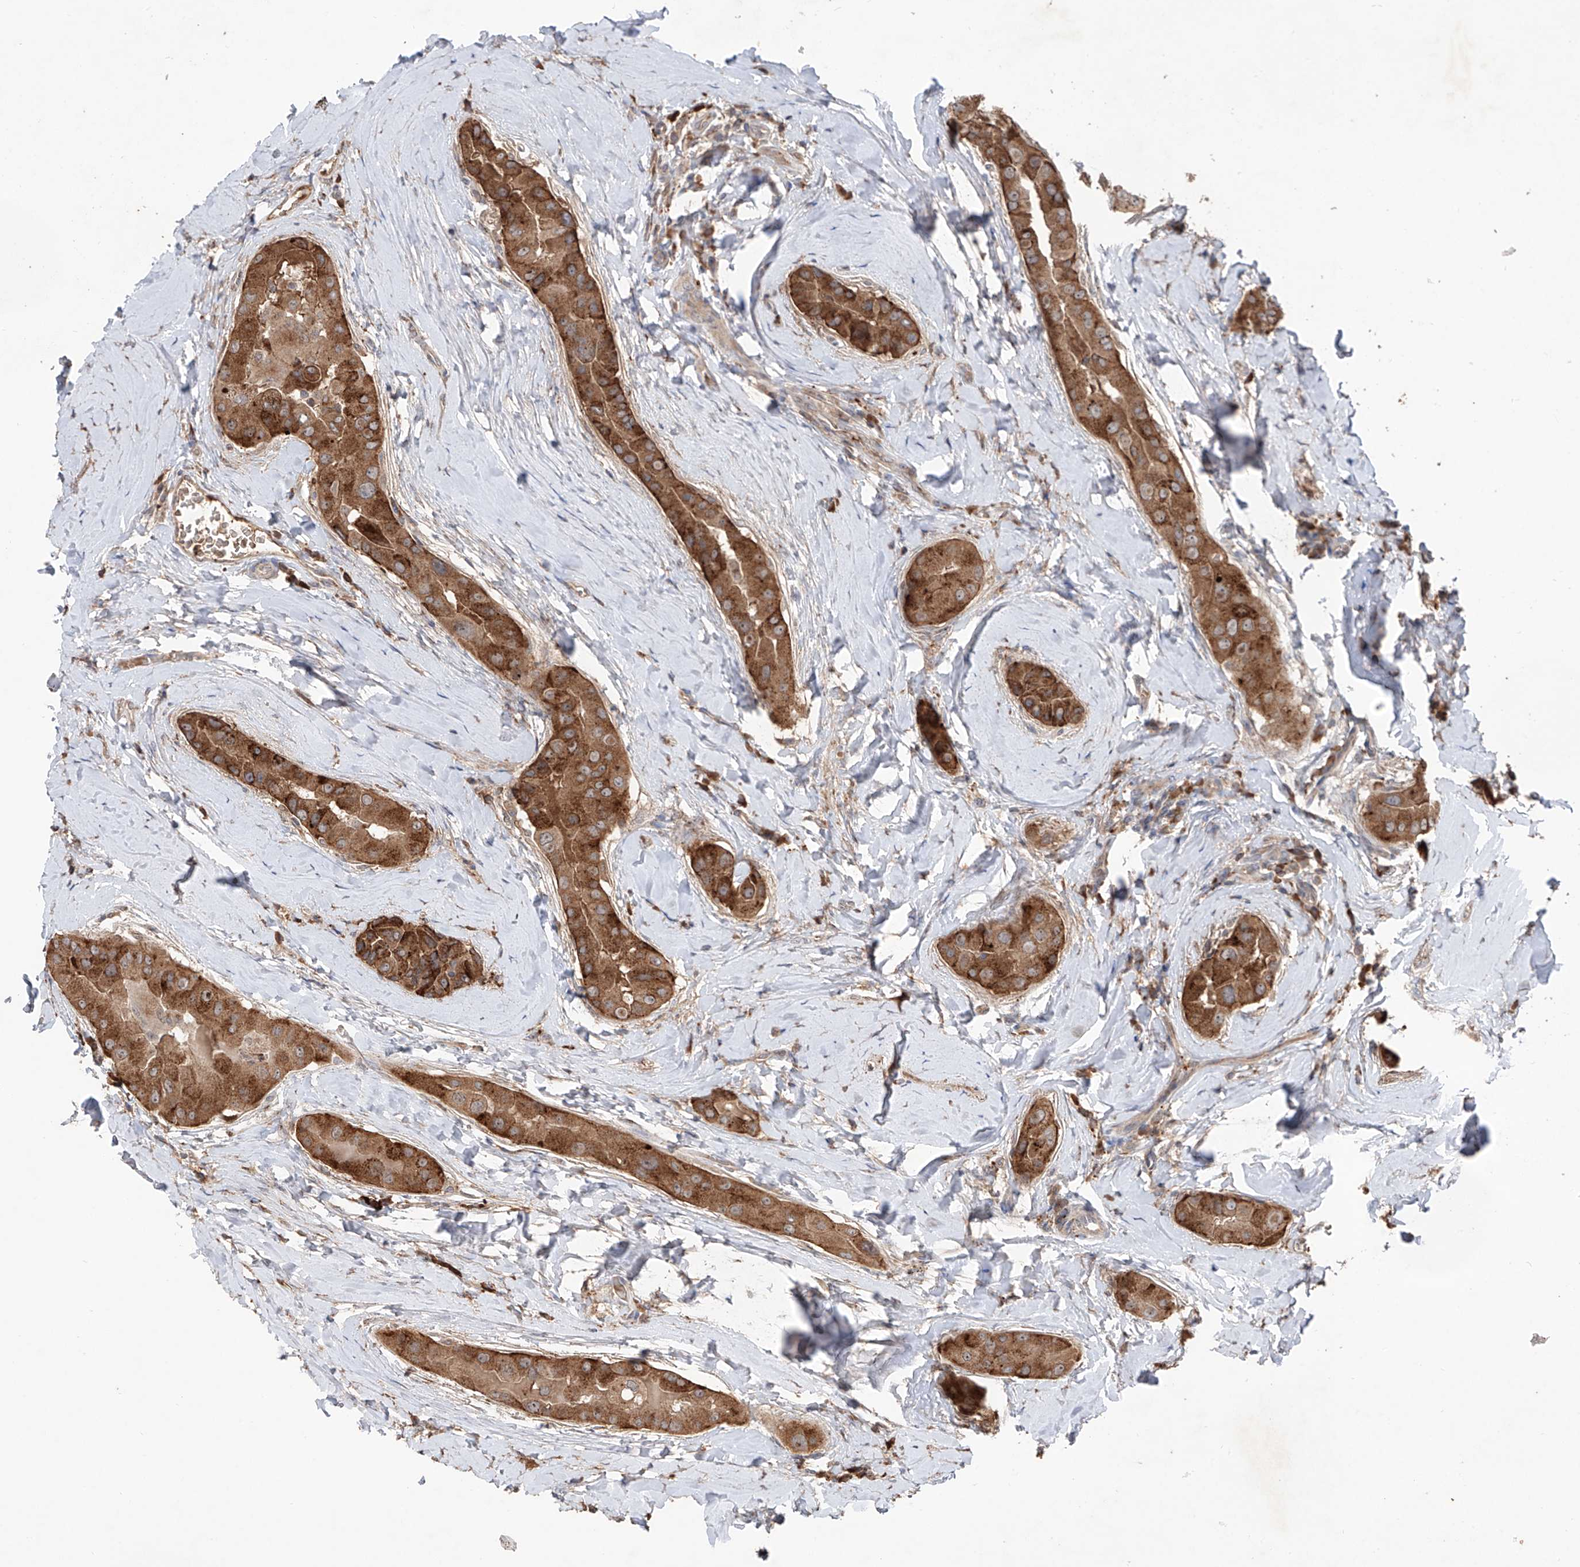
{"staining": {"intensity": "moderate", "quantity": ">75%", "location": "cytoplasmic/membranous"}, "tissue": "thyroid cancer", "cell_type": "Tumor cells", "image_type": "cancer", "snomed": [{"axis": "morphology", "description": "Papillary adenocarcinoma, NOS"}, {"axis": "topography", "description": "Thyroid gland"}], "caption": "High-power microscopy captured an IHC photomicrograph of thyroid papillary adenocarcinoma, revealing moderate cytoplasmic/membranous positivity in about >75% of tumor cells.", "gene": "EDN1", "patient": {"sex": "male", "age": 33}}